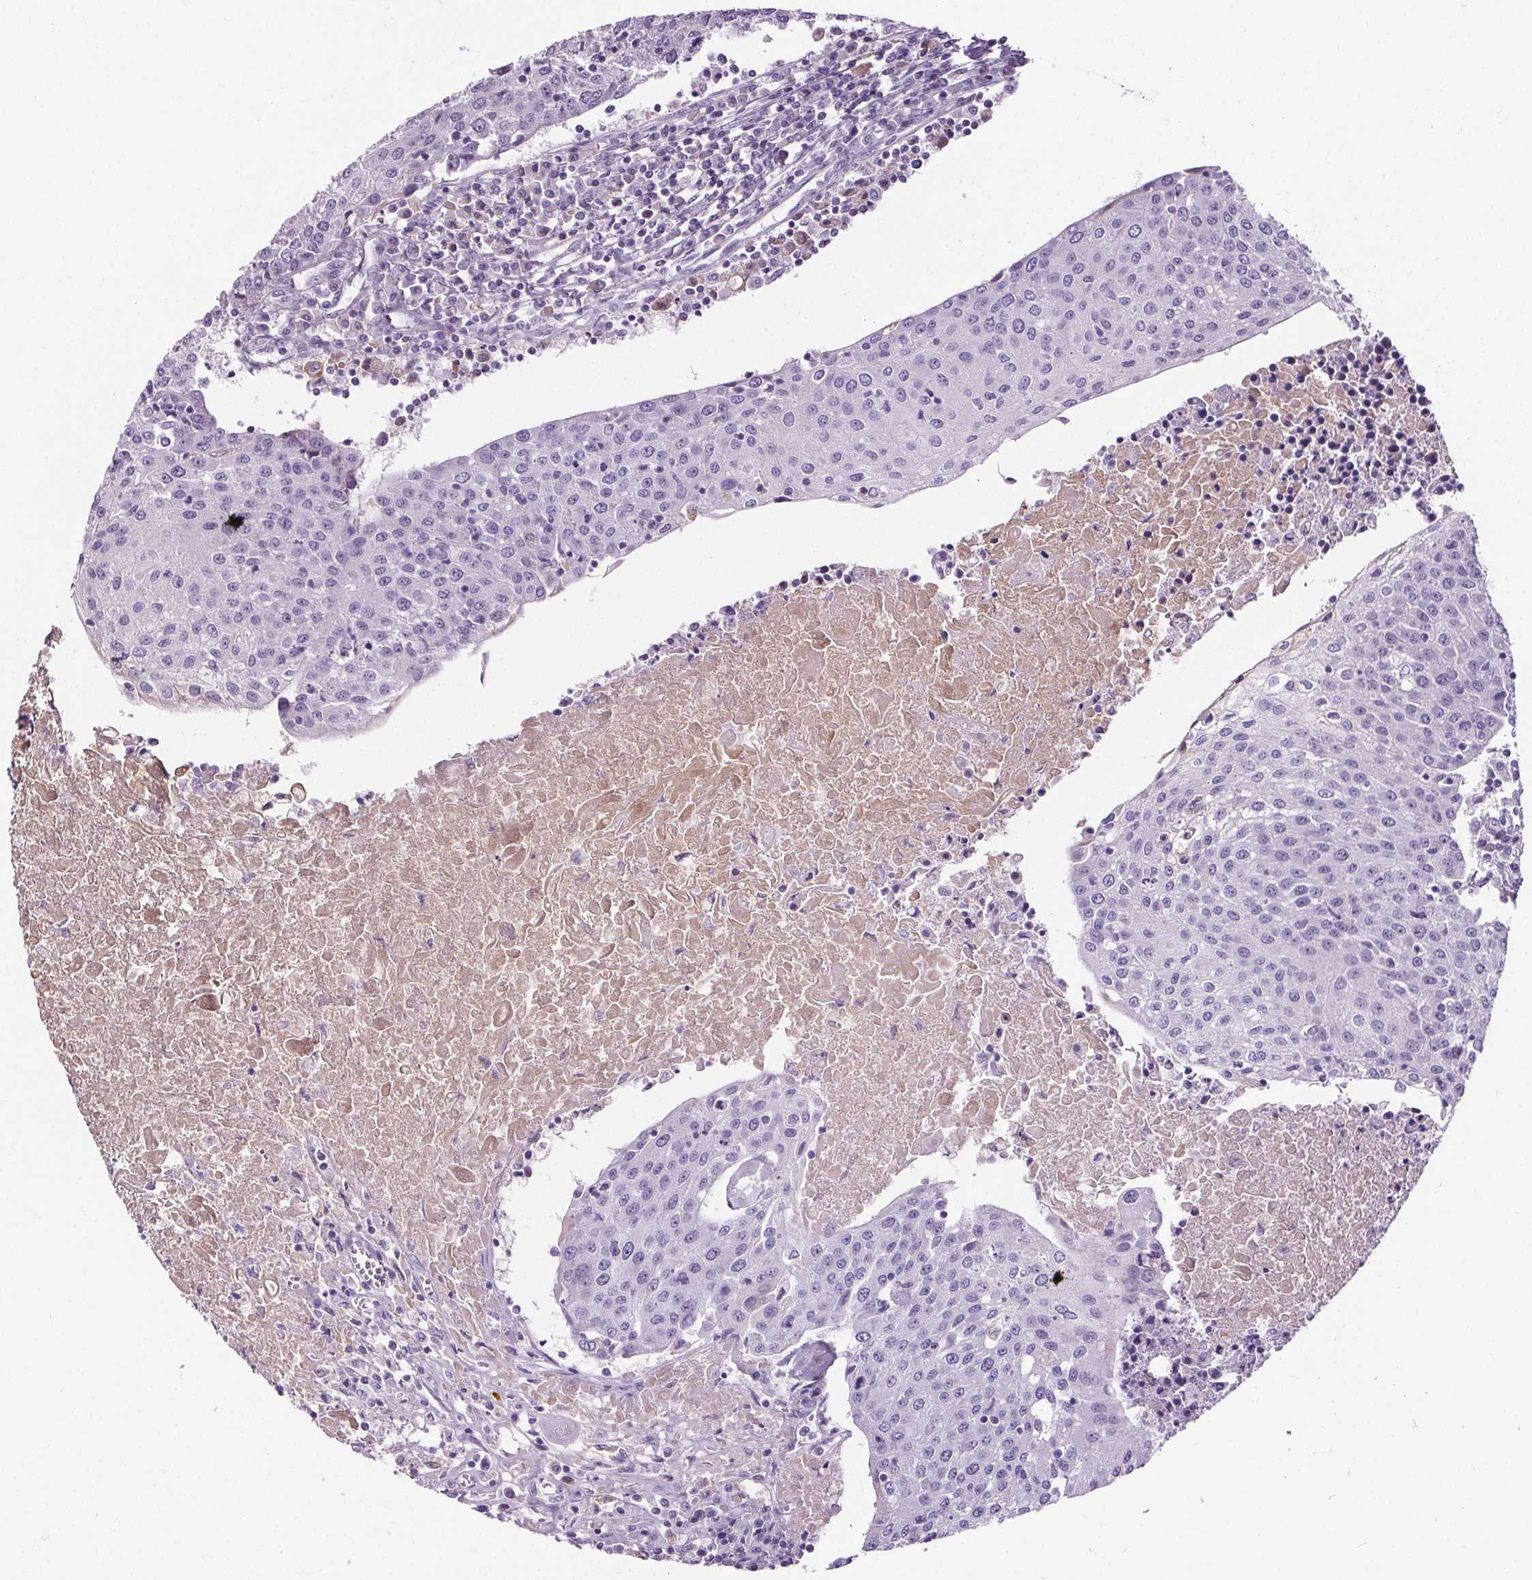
{"staining": {"intensity": "negative", "quantity": "none", "location": "none"}, "tissue": "urothelial cancer", "cell_type": "Tumor cells", "image_type": "cancer", "snomed": [{"axis": "morphology", "description": "Urothelial carcinoma, High grade"}, {"axis": "topography", "description": "Urinary bladder"}], "caption": "IHC of urothelial cancer shows no expression in tumor cells.", "gene": "CD5L", "patient": {"sex": "female", "age": 85}}